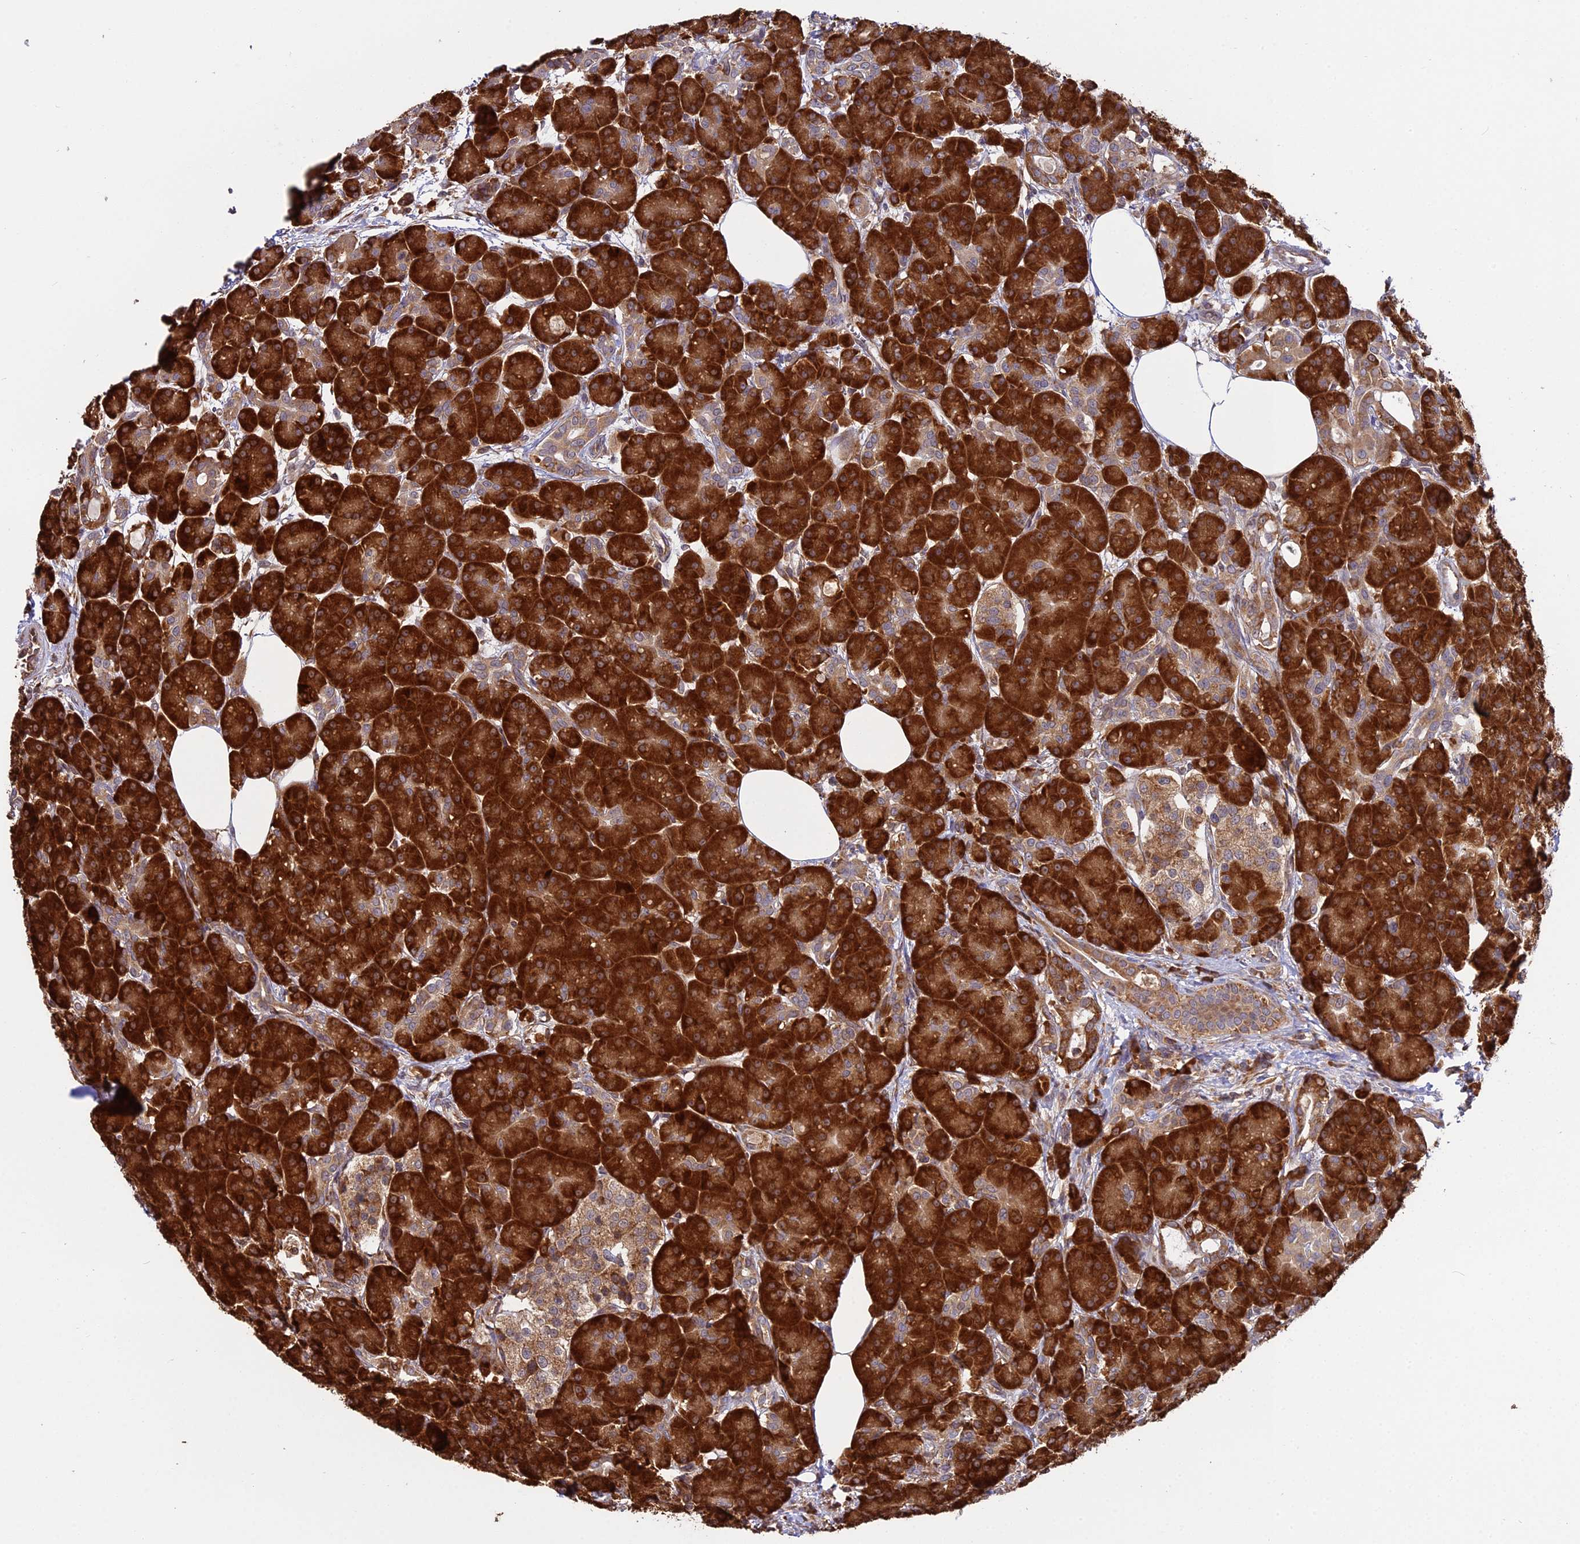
{"staining": {"intensity": "strong", "quantity": ">75%", "location": "cytoplasmic/membranous"}, "tissue": "pancreas", "cell_type": "Exocrine glandular cells", "image_type": "normal", "snomed": [{"axis": "morphology", "description": "Normal tissue, NOS"}, {"axis": "topography", "description": "Pancreas"}], "caption": "An IHC histopathology image of normal tissue is shown. Protein staining in brown shows strong cytoplasmic/membranous positivity in pancreas within exocrine glandular cells.", "gene": "RPL26", "patient": {"sex": "male", "age": 63}}